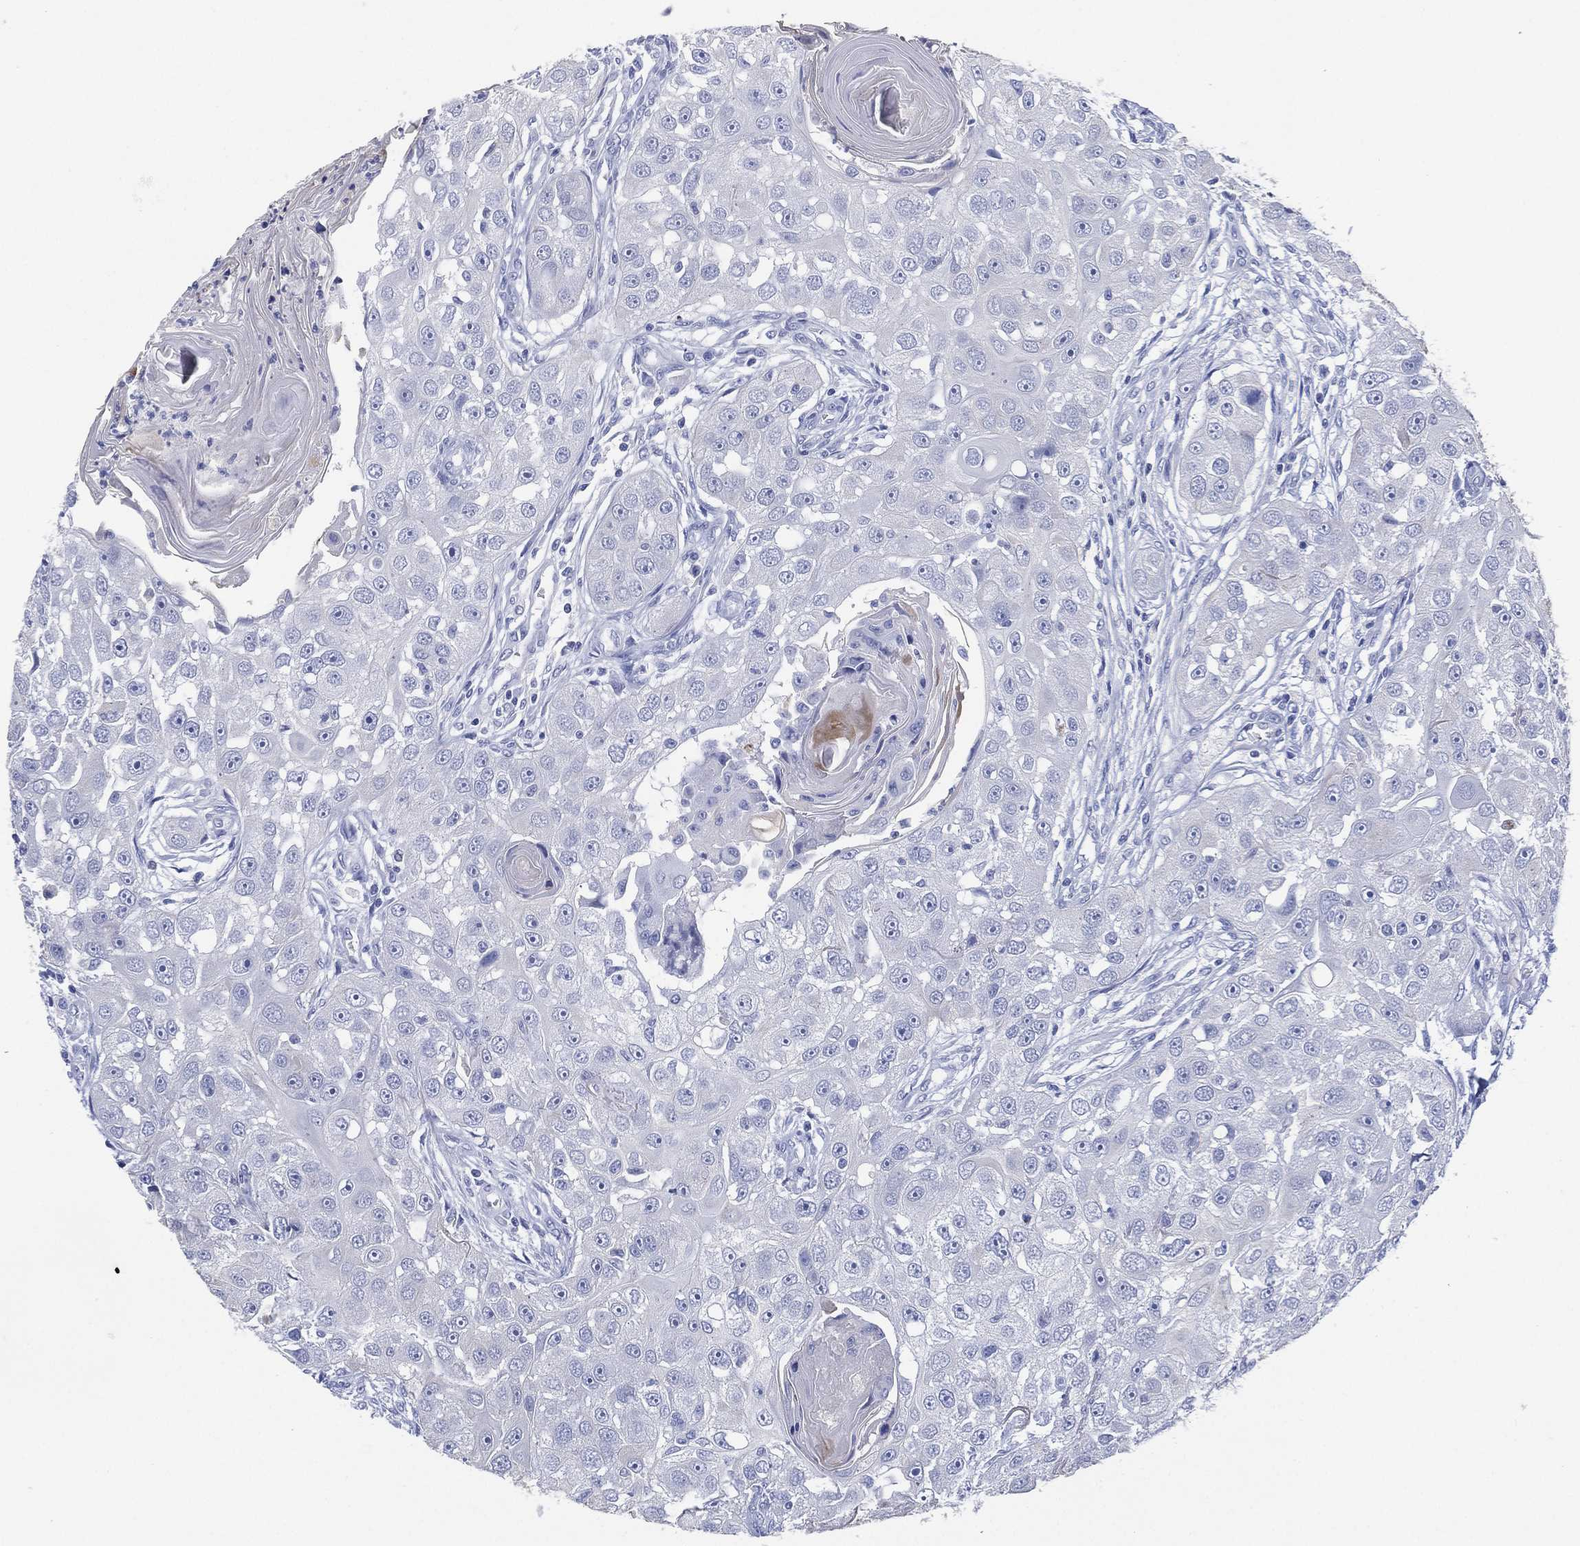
{"staining": {"intensity": "negative", "quantity": "none", "location": "none"}, "tissue": "head and neck cancer", "cell_type": "Tumor cells", "image_type": "cancer", "snomed": [{"axis": "morphology", "description": "Squamous cell carcinoma, NOS"}, {"axis": "topography", "description": "Head-Neck"}], "caption": "Immunohistochemistry of human squamous cell carcinoma (head and neck) demonstrates no staining in tumor cells.", "gene": "FMO1", "patient": {"sex": "male", "age": 51}}